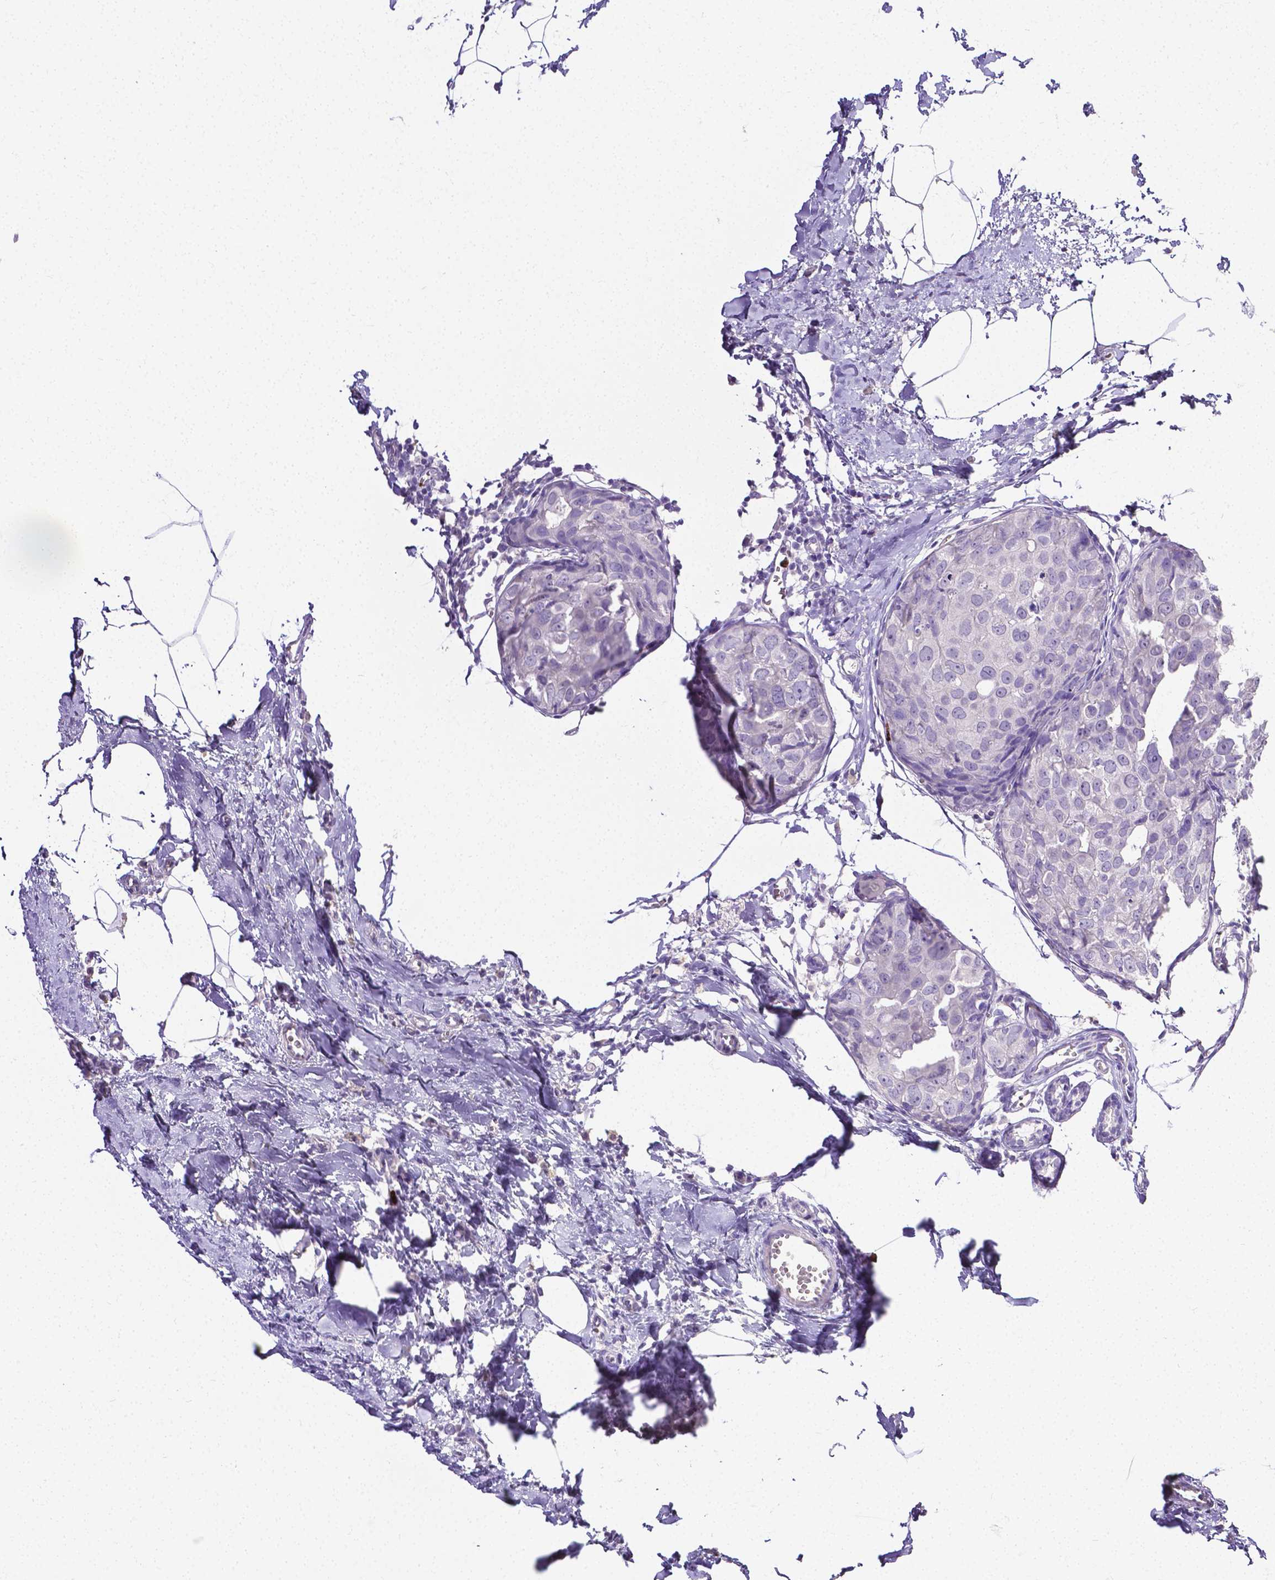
{"staining": {"intensity": "negative", "quantity": "none", "location": "none"}, "tissue": "breast cancer", "cell_type": "Tumor cells", "image_type": "cancer", "snomed": [{"axis": "morphology", "description": "Duct carcinoma"}, {"axis": "topography", "description": "Breast"}], "caption": "The image exhibits no significant positivity in tumor cells of breast cancer.", "gene": "MMP9", "patient": {"sex": "female", "age": 38}}